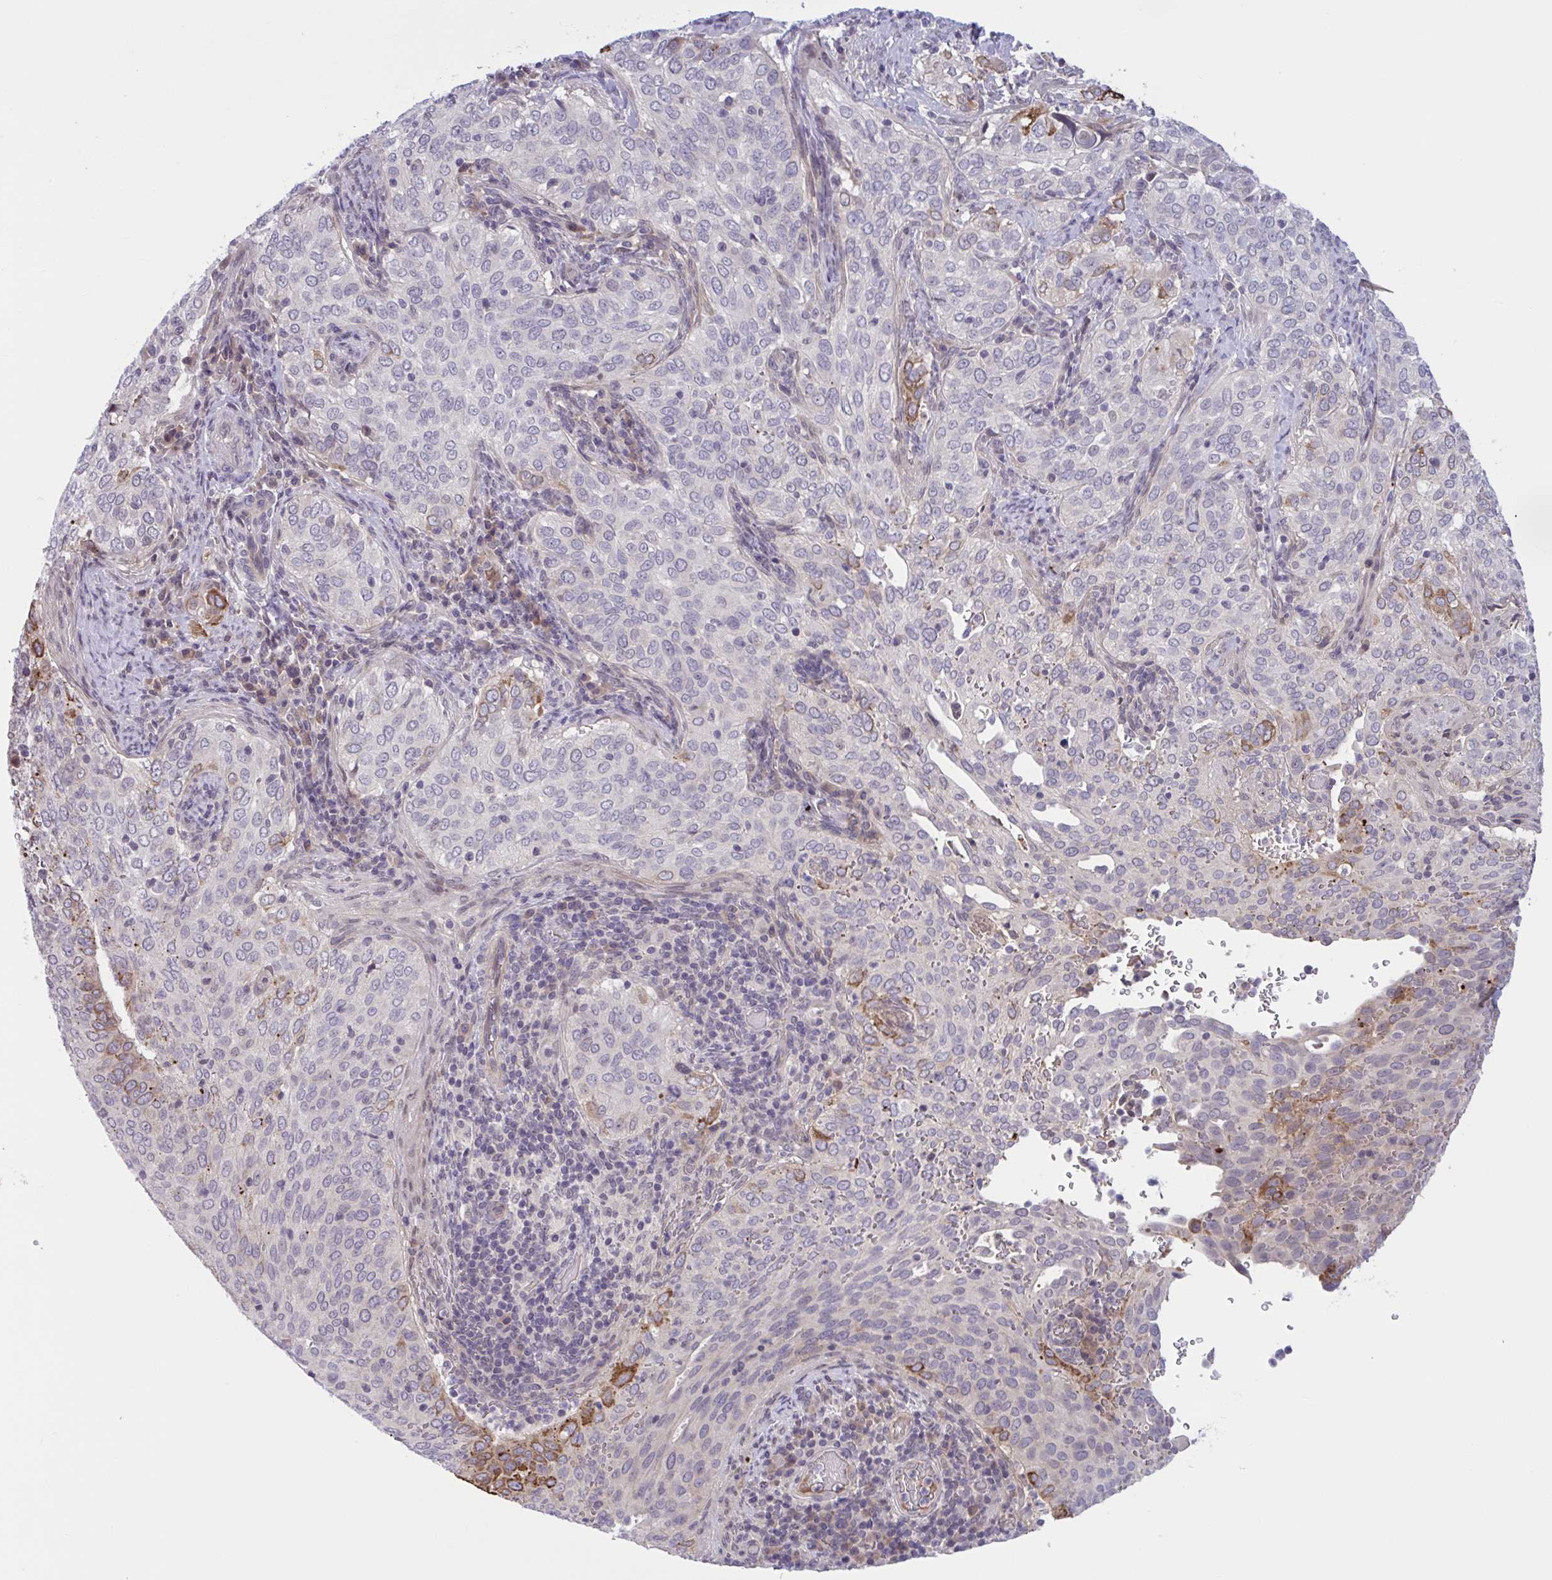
{"staining": {"intensity": "moderate", "quantity": "<25%", "location": "cytoplasmic/membranous"}, "tissue": "cervical cancer", "cell_type": "Tumor cells", "image_type": "cancer", "snomed": [{"axis": "morphology", "description": "Squamous cell carcinoma, NOS"}, {"axis": "topography", "description": "Cervix"}], "caption": "Human cervical cancer (squamous cell carcinoma) stained for a protein (brown) reveals moderate cytoplasmic/membranous positive positivity in approximately <25% of tumor cells.", "gene": "TTC7B", "patient": {"sex": "female", "age": 38}}